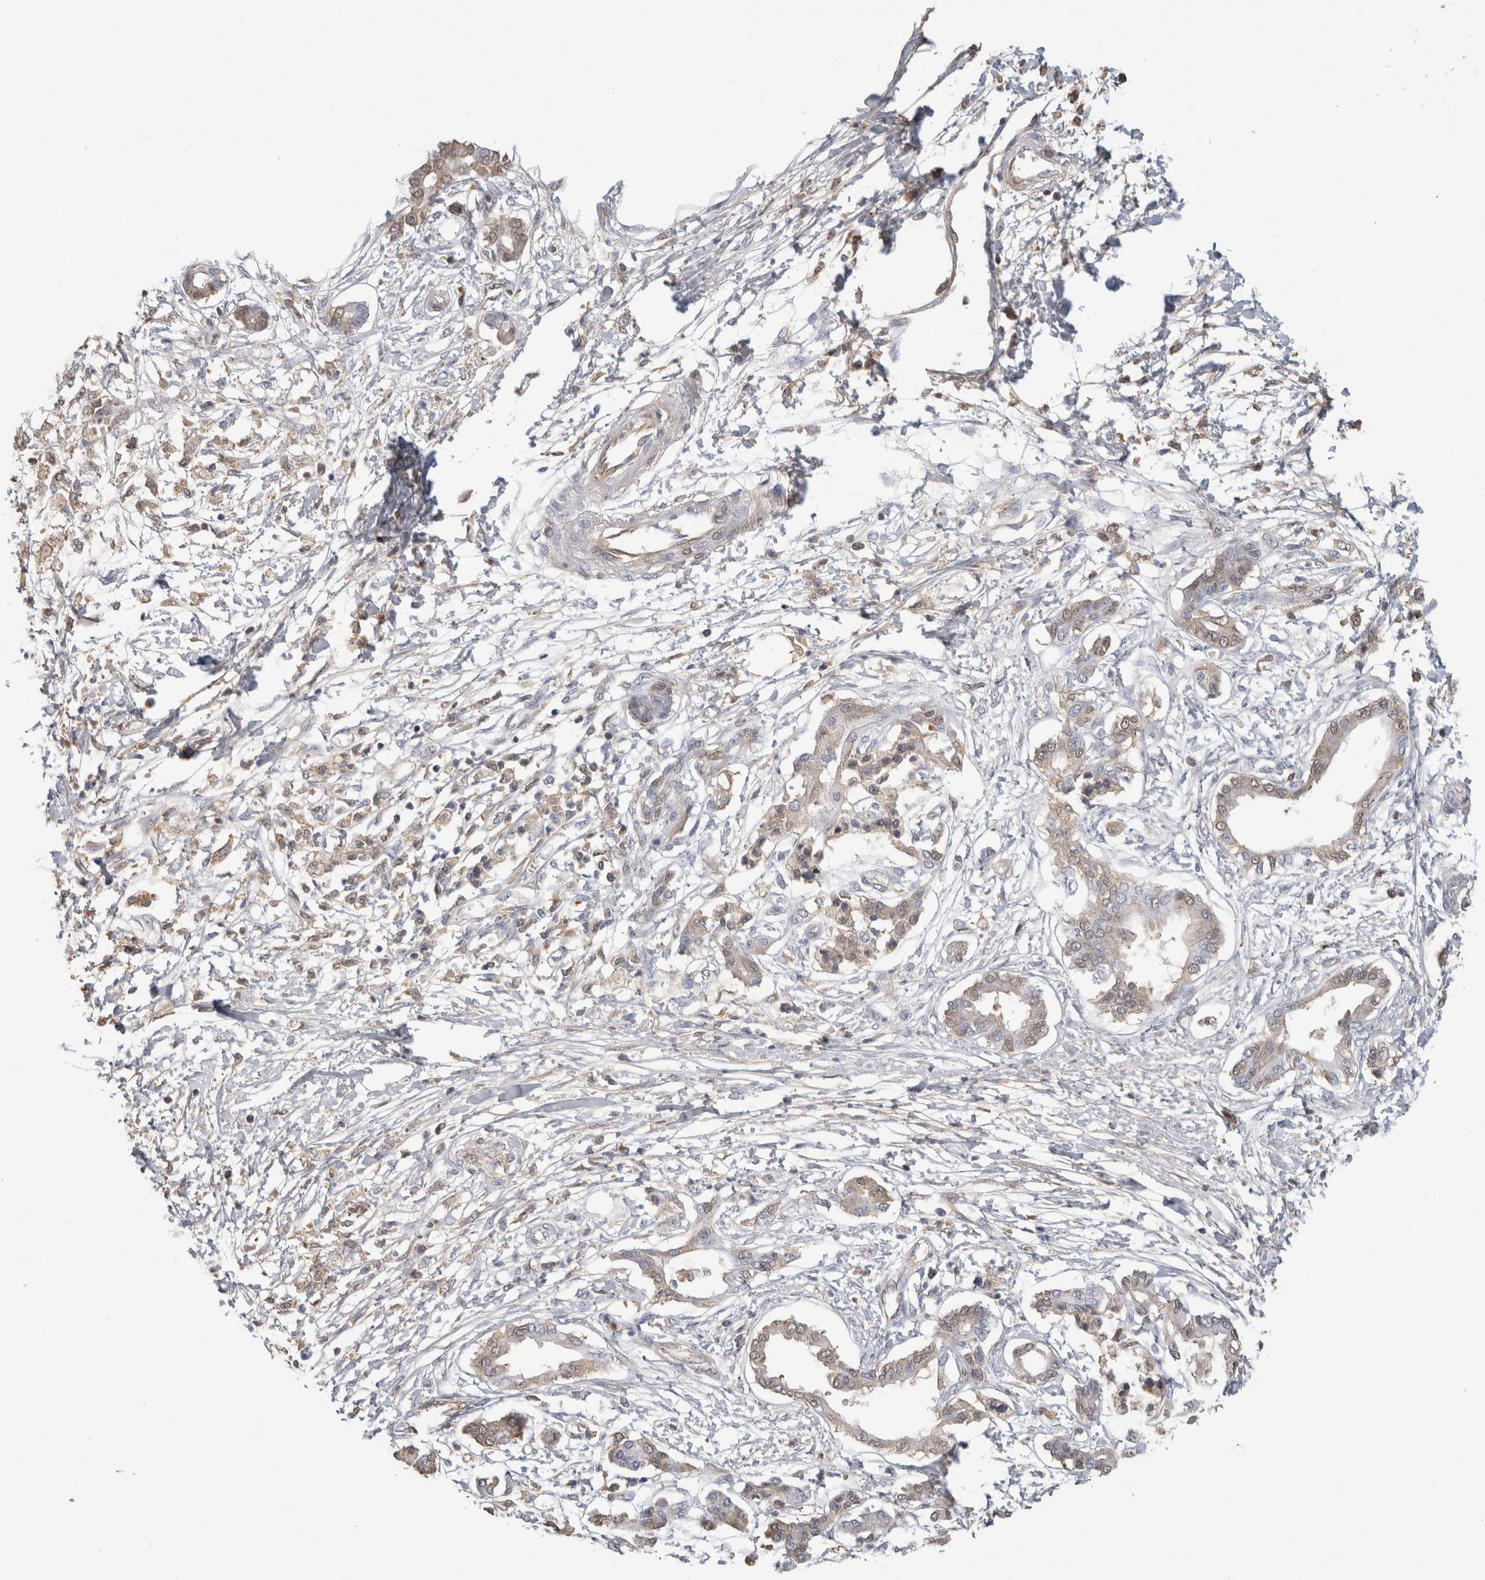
{"staining": {"intensity": "negative", "quantity": "none", "location": "none"}, "tissue": "pancreatic cancer", "cell_type": "Tumor cells", "image_type": "cancer", "snomed": [{"axis": "morphology", "description": "Adenocarcinoma, NOS"}, {"axis": "topography", "description": "Pancreas"}], "caption": "Tumor cells are negative for brown protein staining in adenocarcinoma (pancreatic).", "gene": "FABP4", "patient": {"sex": "male", "age": 56}}